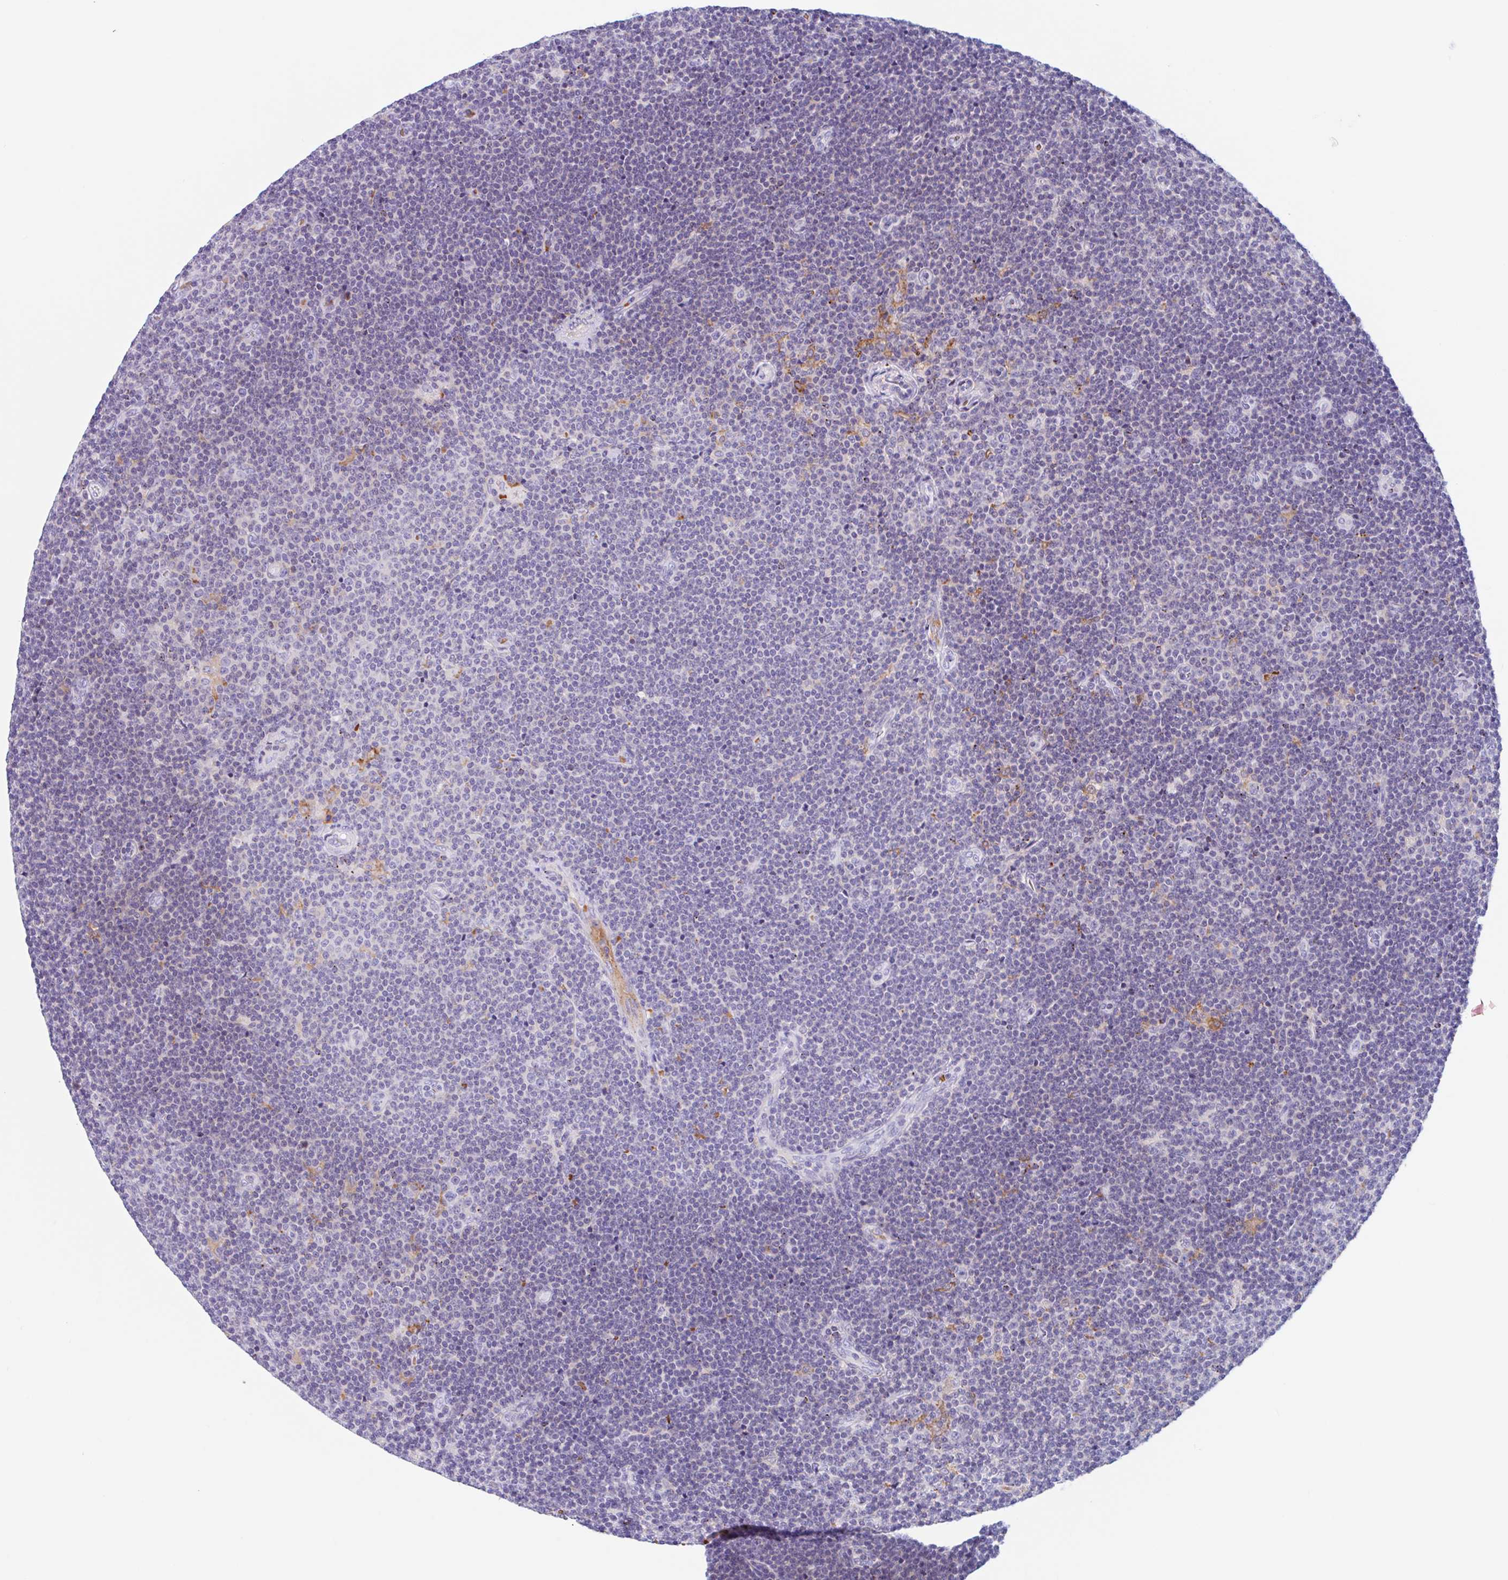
{"staining": {"intensity": "weak", "quantity": "<25%", "location": "cytoplasmic/membranous"}, "tissue": "lymphoma", "cell_type": "Tumor cells", "image_type": "cancer", "snomed": [{"axis": "morphology", "description": "Malignant lymphoma, non-Hodgkin's type, Low grade"}, {"axis": "topography", "description": "Lymph node"}], "caption": "Tumor cells show no significant staining in low-grade malignant lymphoma, non-Hodgkin's type.", "gene": "ANKRD9", "patient": {"sex": "male", "age": 48}}